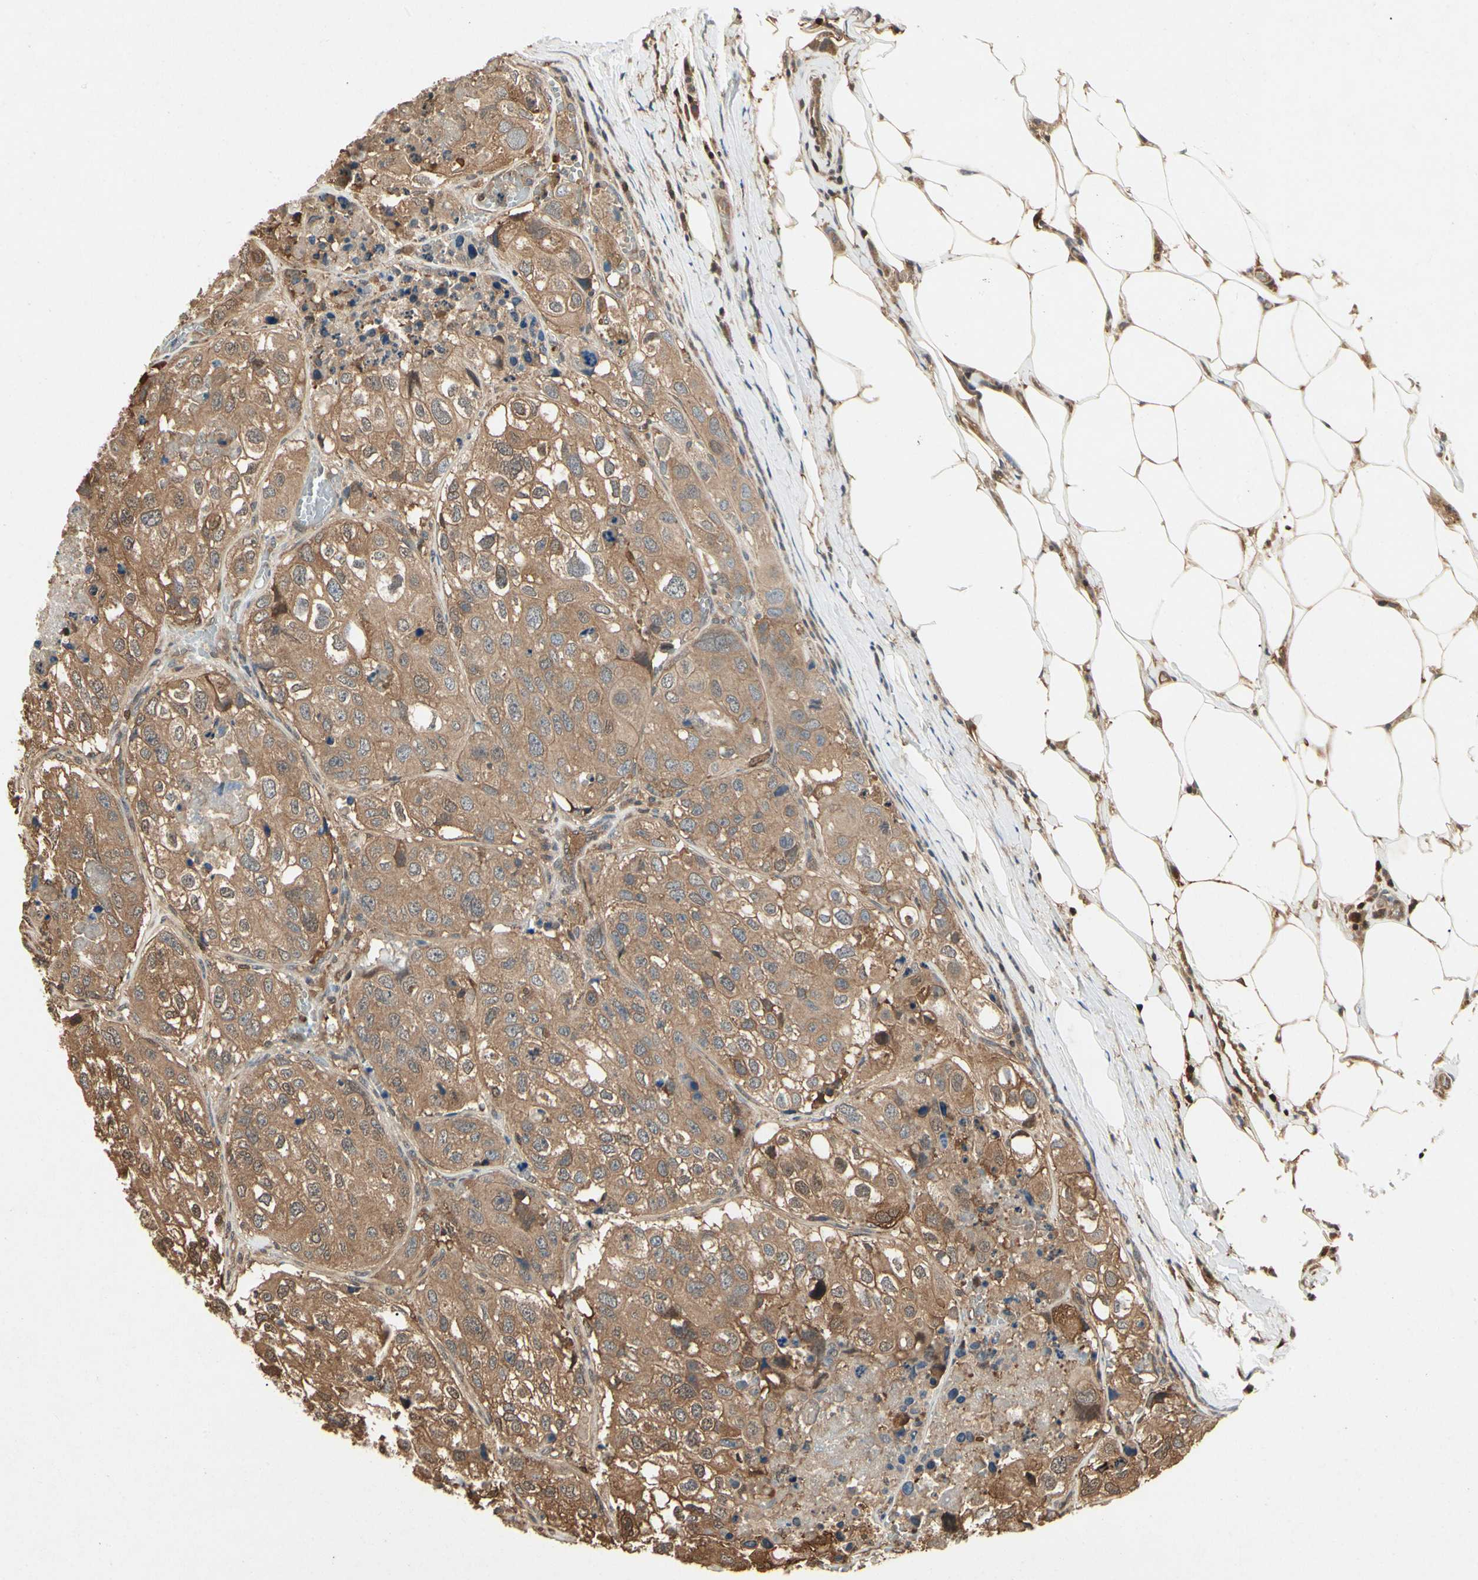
{"staining": {"intensity": "moderate", "quantity": ">75%", "location": "cytoplasmic/membranous"}, "tissue": "urothelial cancer", "cell_type": "Tumor cells", "image_type": "cancer", "snomed": [{"axis": "morphology", "description": "Urothelial carcinoma, High grade"}, {"axis": "topography", "description": "Lymph node"}, {"axis": "topography", "description": "Urinary bladder"}], "caption": "IHC of urothelial cancer shows medium levels of moderate cytoplasmic/membranous expression in approximately >75% of tumor cells.", "gene": "YWHAQ", "patient": {"sex": "male", "age": 51}}